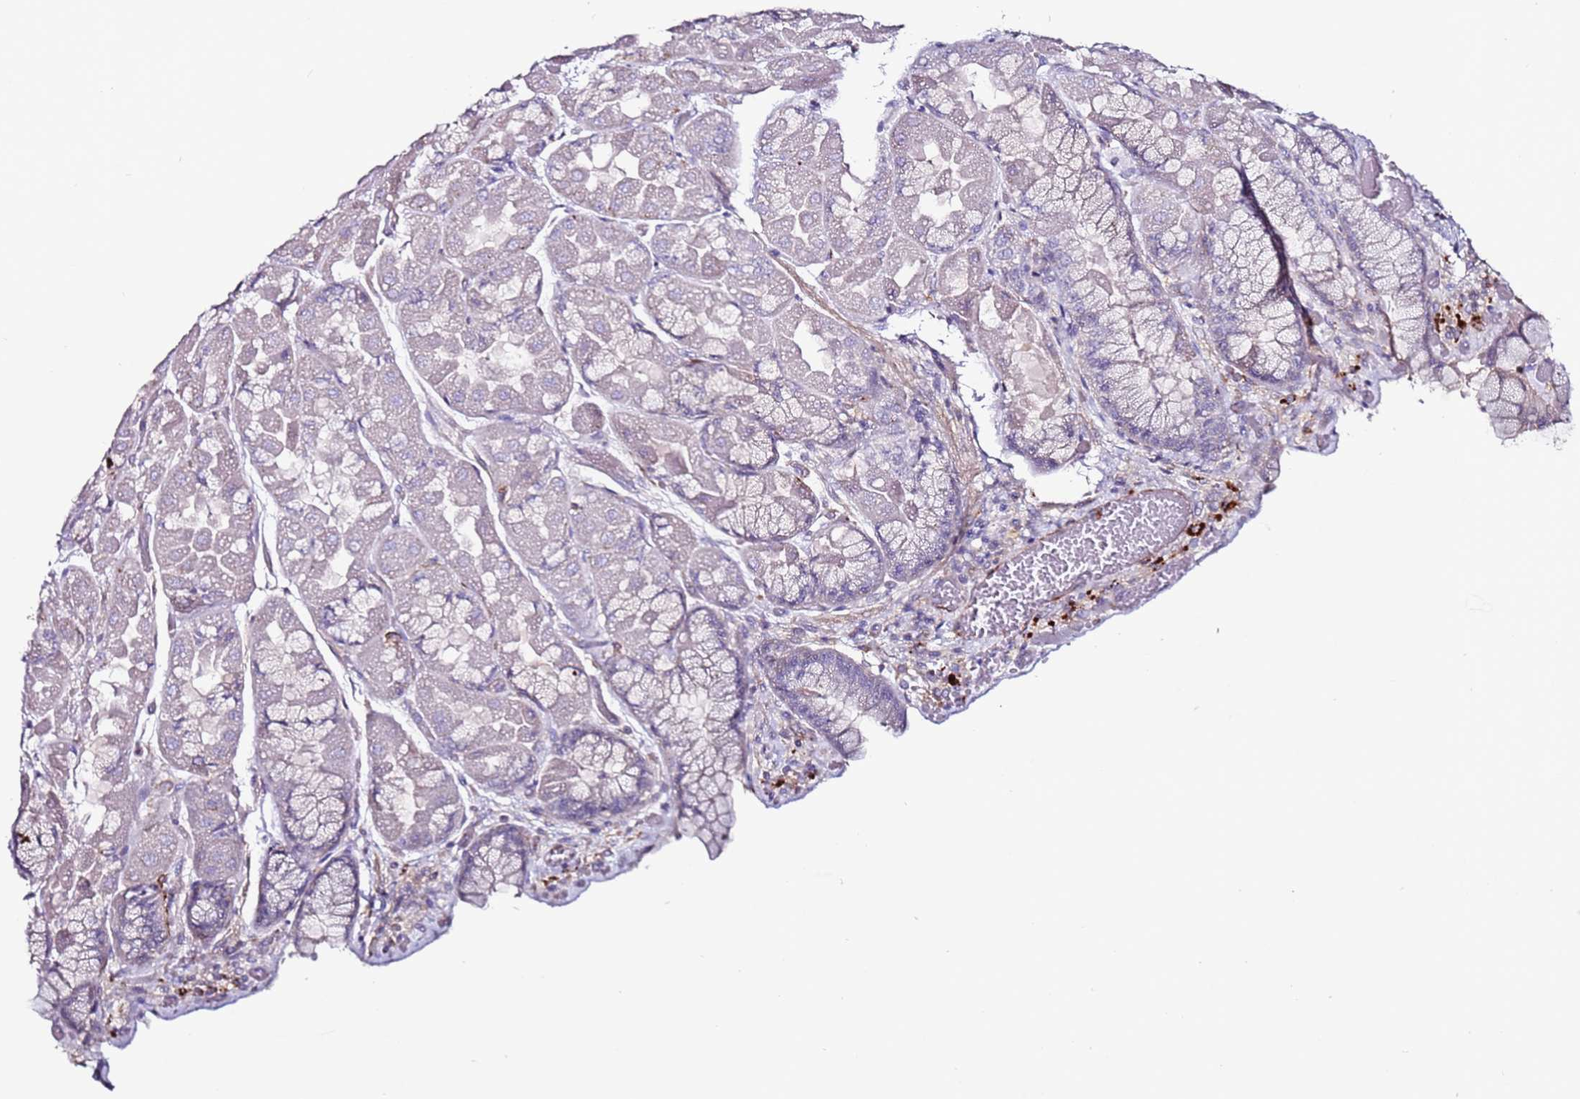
{"staining": {"intensity": "negative", "quantity": "none", "location": "none"}, "tissue": "stomach", "cell_type": "Glandular cells", "image_type": "normal", "snomed": [{"axis": "morphology", "description": "Normal tissue, NOS"}, {"axis": "topography", "description": "Stomach"}], "caption": "Glandular cells are negative for brown protein staining in unremarkable stomach. The staining is performed using DAB (3,3'-diaminobenzidine) brown chromogen with nuclei counter-stained in using hematoxylin.", "gene": "CLEC4M", "patient": {"sex": "female", "age": 61}}